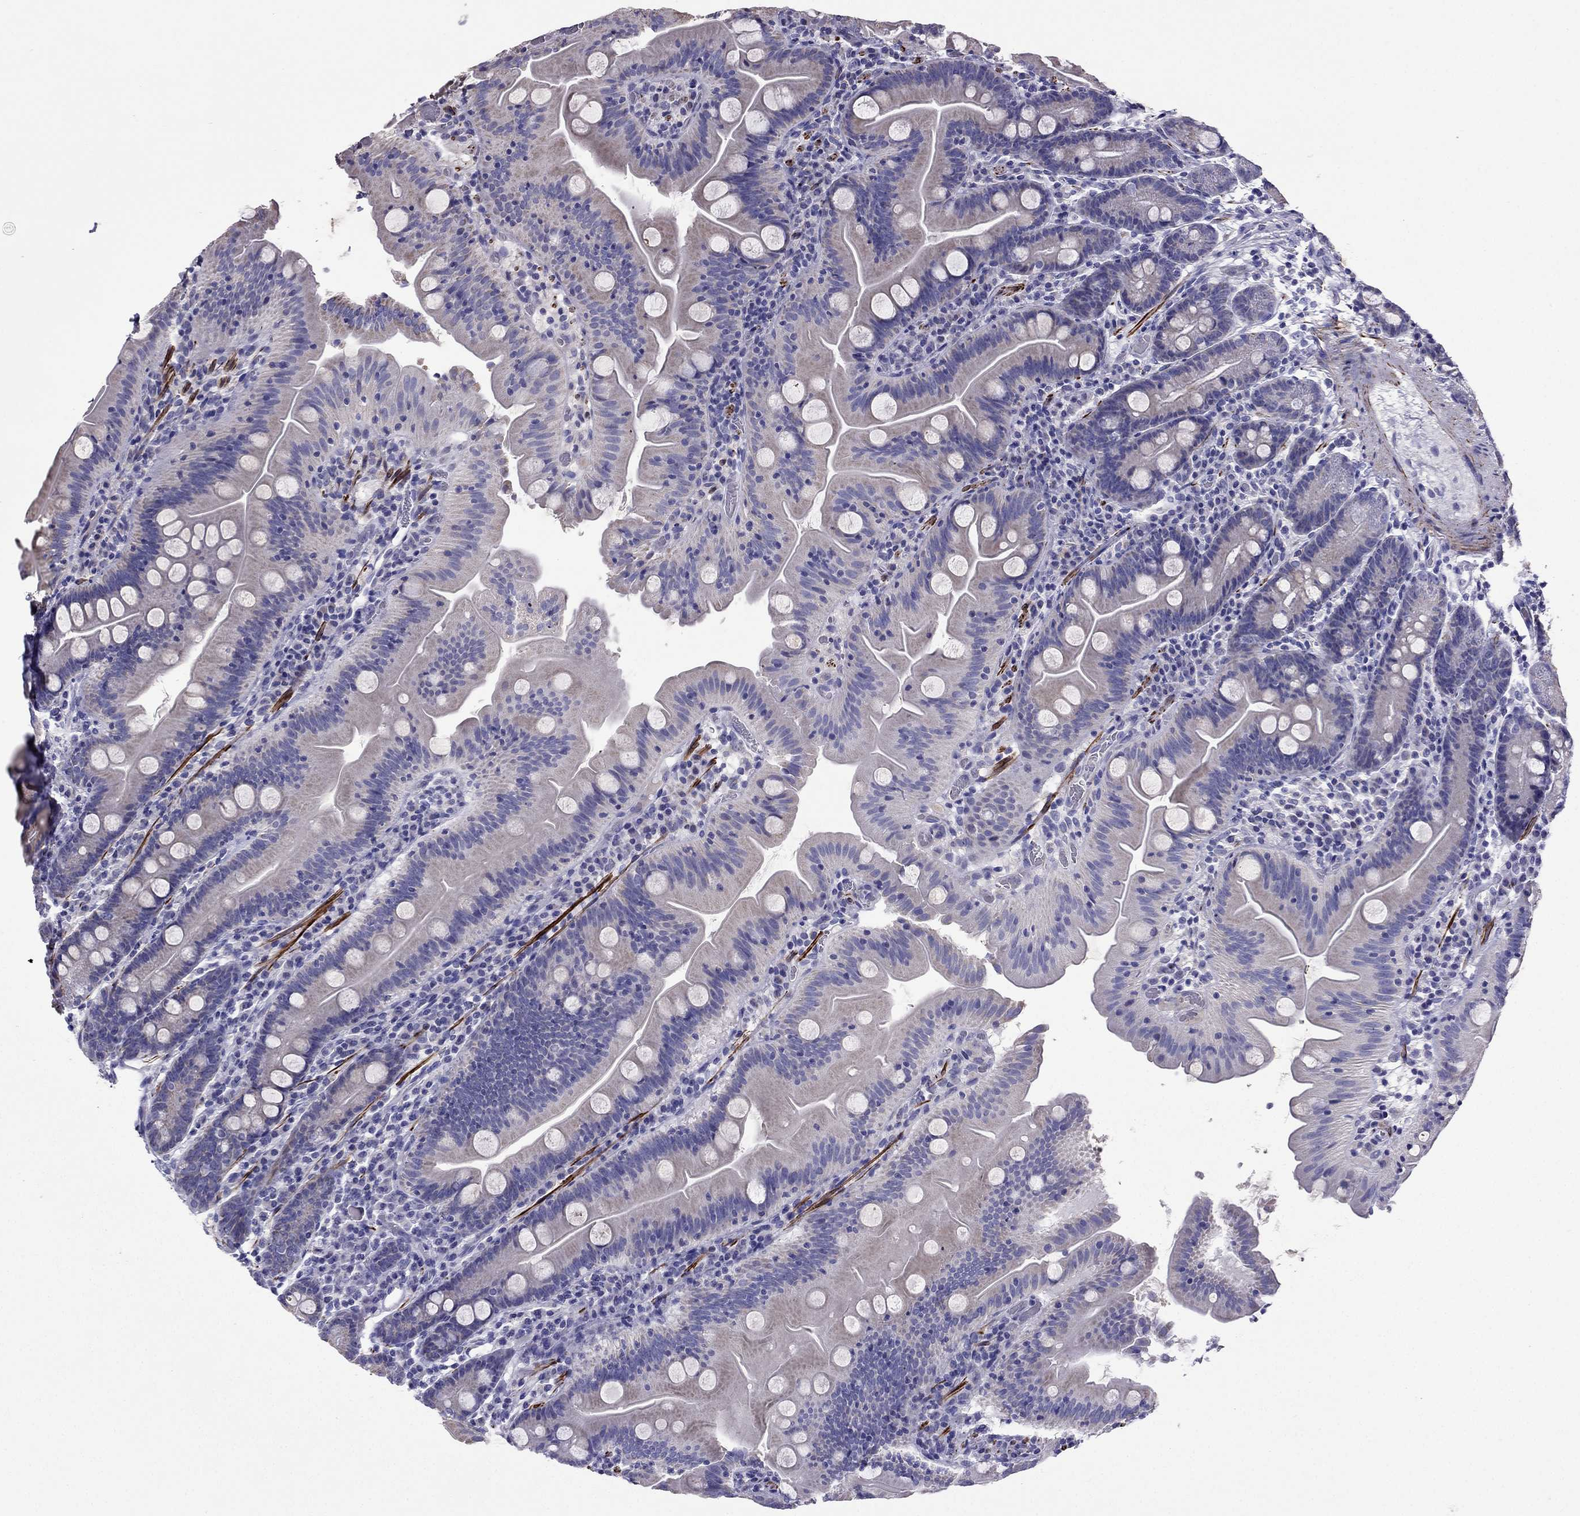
{"staining": {"intensity": "negative", "quantity": "none", "location": "none"}, "tissue": "small intestine", "cell_type": "Glandular cells", "image_type": "normal", "snomed": [{"axis": "morphology", "description": "Normal tissue, NOS"}, {"axis": "topography", "description": "Small intestine"}], "caption": "Immunohistochemistry (IHC) image of normal human small intestine stained for a protein (brown), which demonstrates no positivity in glandular cells.", "gene": "DSC1", "patient": {"sex": "male", "age": 37}}